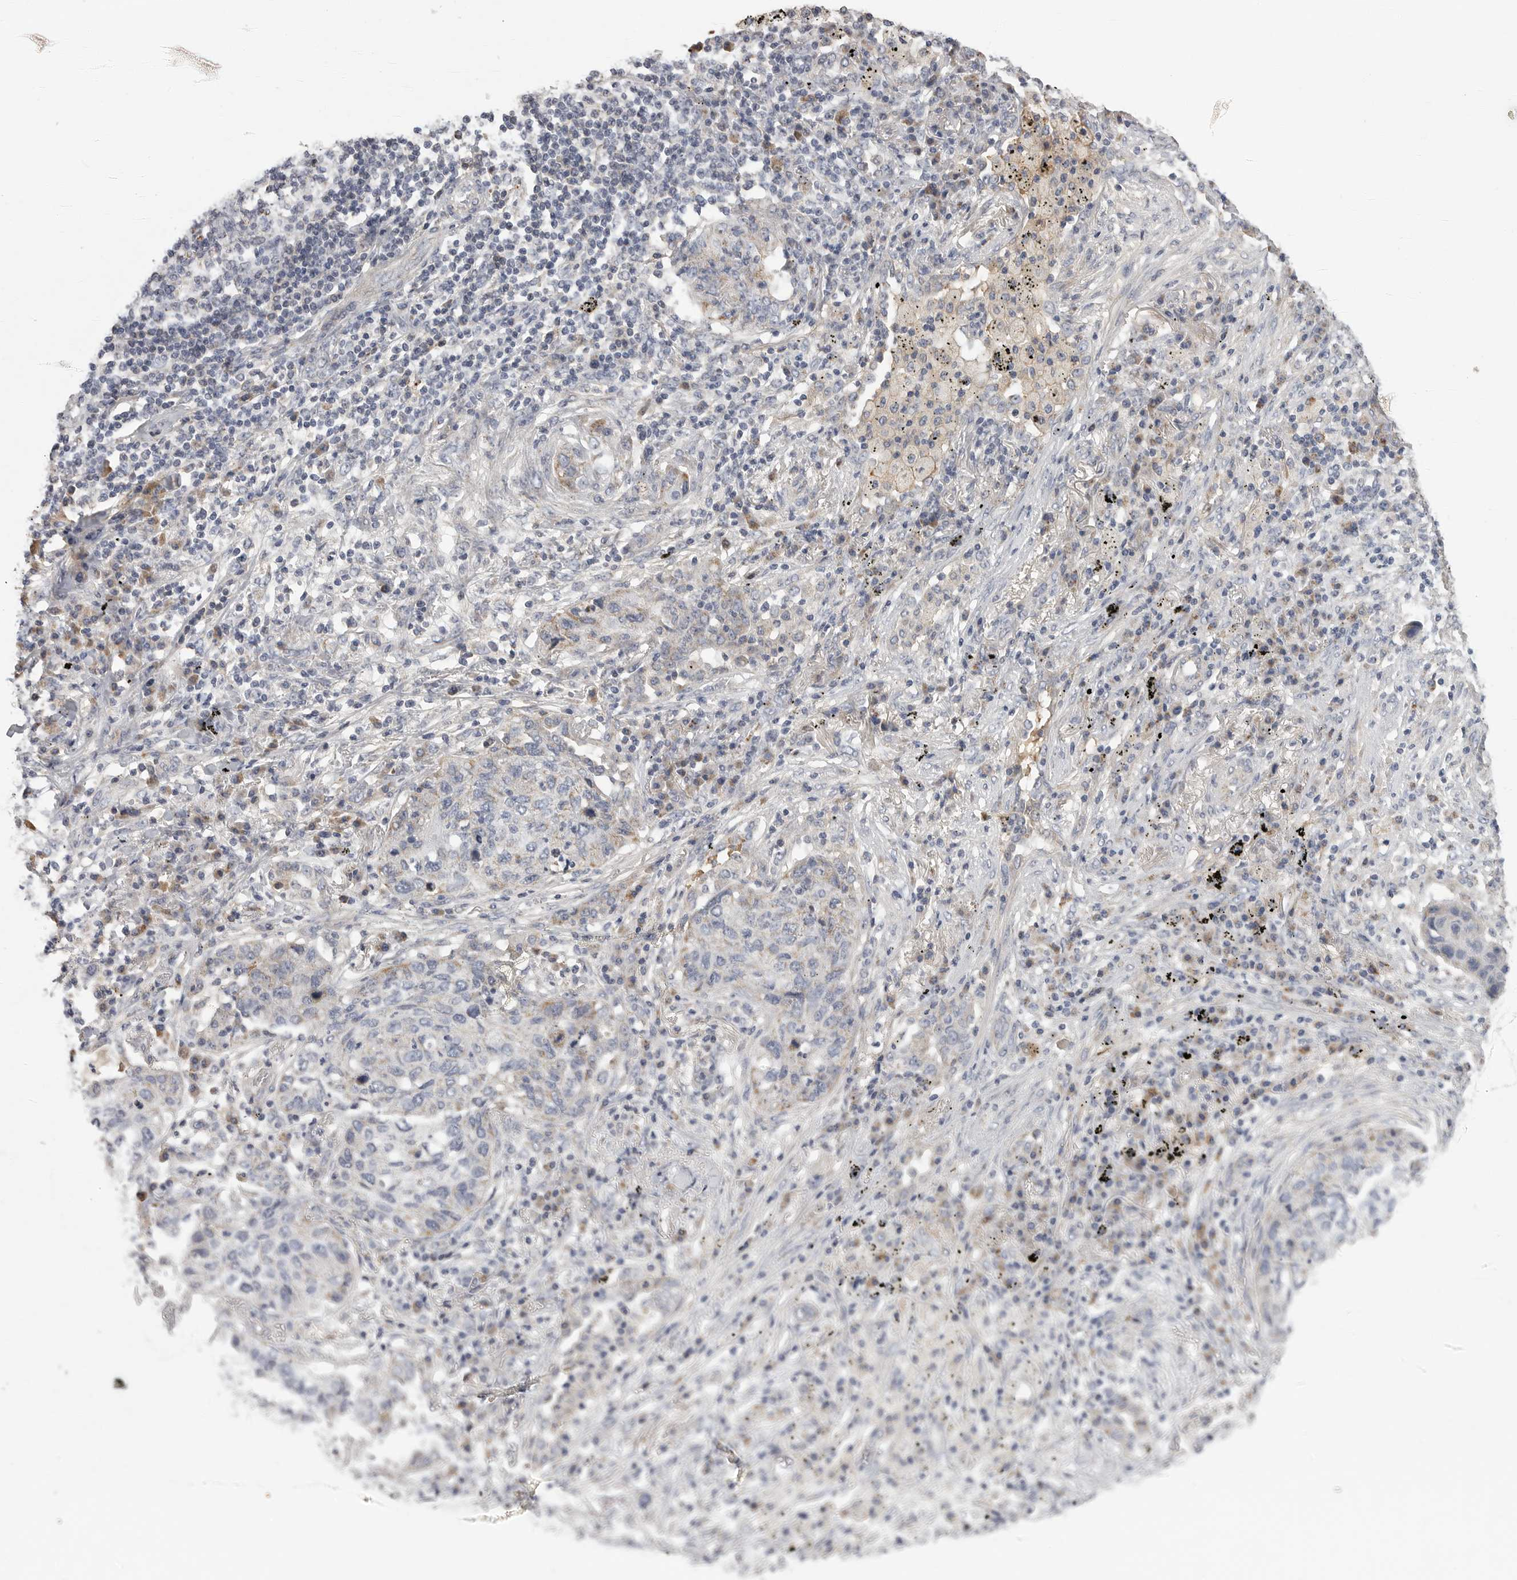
{"staining": {"intensity": "negative", "quantity": "none", "location": "none"}, "tissue": "lung cancer", "cell_type": "Tumor cells", "image_type": "cancer", "snomed": [{"axis": "morphology", "description": "Squamous cell carcinoma, NOS"}, {"axis": "topography", "description": "Lung"}], "caption": "Tumor cells show no significant protein staining in lung cancer (squamous cell carcinoma). (DAB IHC, high magnification).", "gene": "SDC3", "patient": {"sex": "female", "age": 63}}